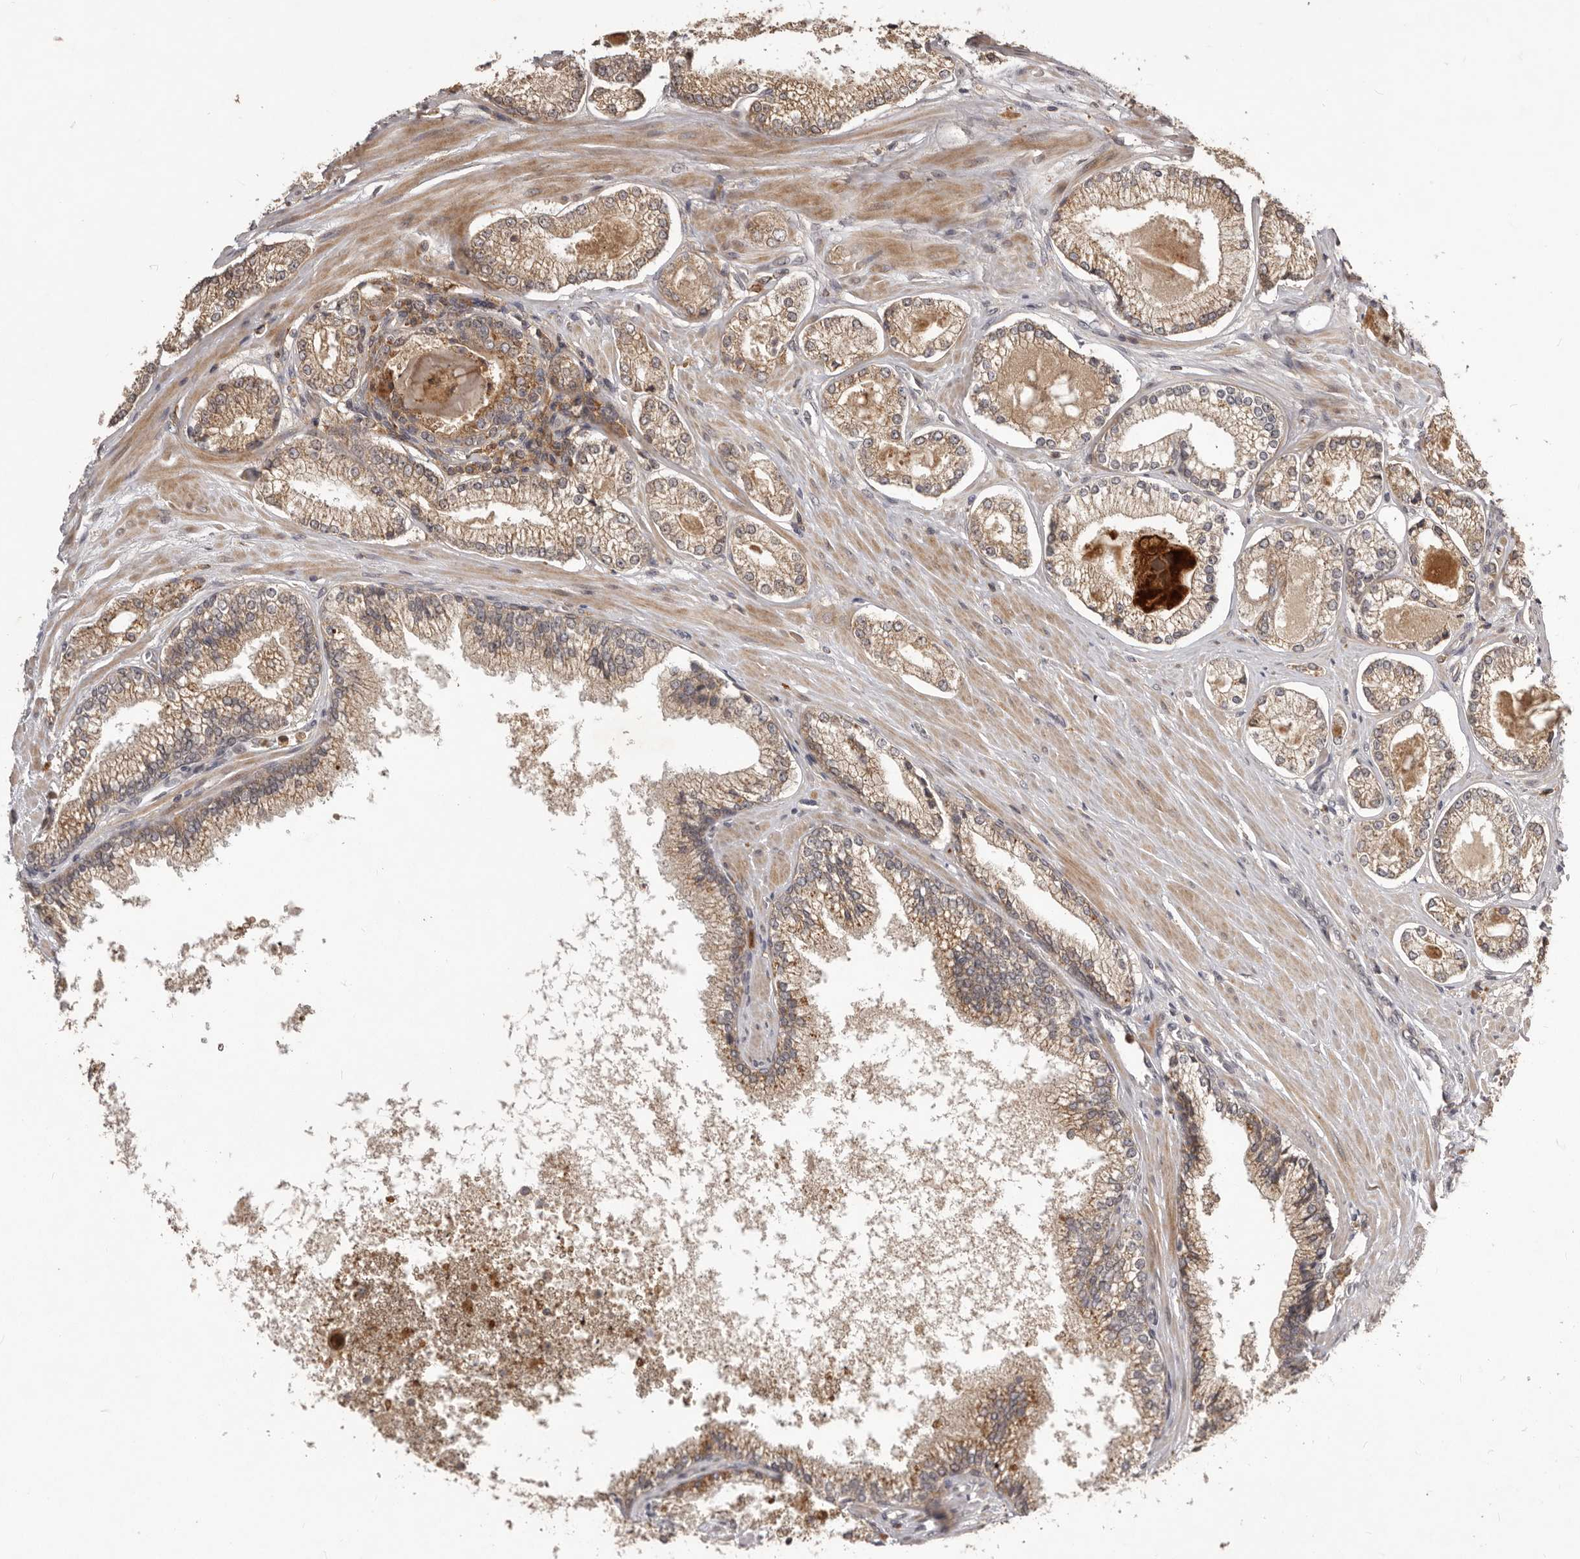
{"staining": {"intensity": "moderate", "quantity": ">75%", "location": "cytoplasmic/membranous"}, "tissue": "prostate cancer", "cell_type": "Tumor cells", "image_type": "cancer", "snomed": [{"axis": "morphology", "description": "Adenocarcinoma, High grade"}, {"axis": "topography", "description": "Prostate"}], "caption": "Prostate adenocarcinoma (high-grade) stained with DAB immunohistochemistry (IHC) shows medium levels of moderate cytoplasmic/membranous positivity in approximately >75% of tumor cells. The staining was performed using DAB to visualize the protein expression in brown, while the nuclei were stained in blue with hematoxylin (Magnification: 20x).", "gene": "RNF187", "patient": {"sex": "male", "age": 73}}